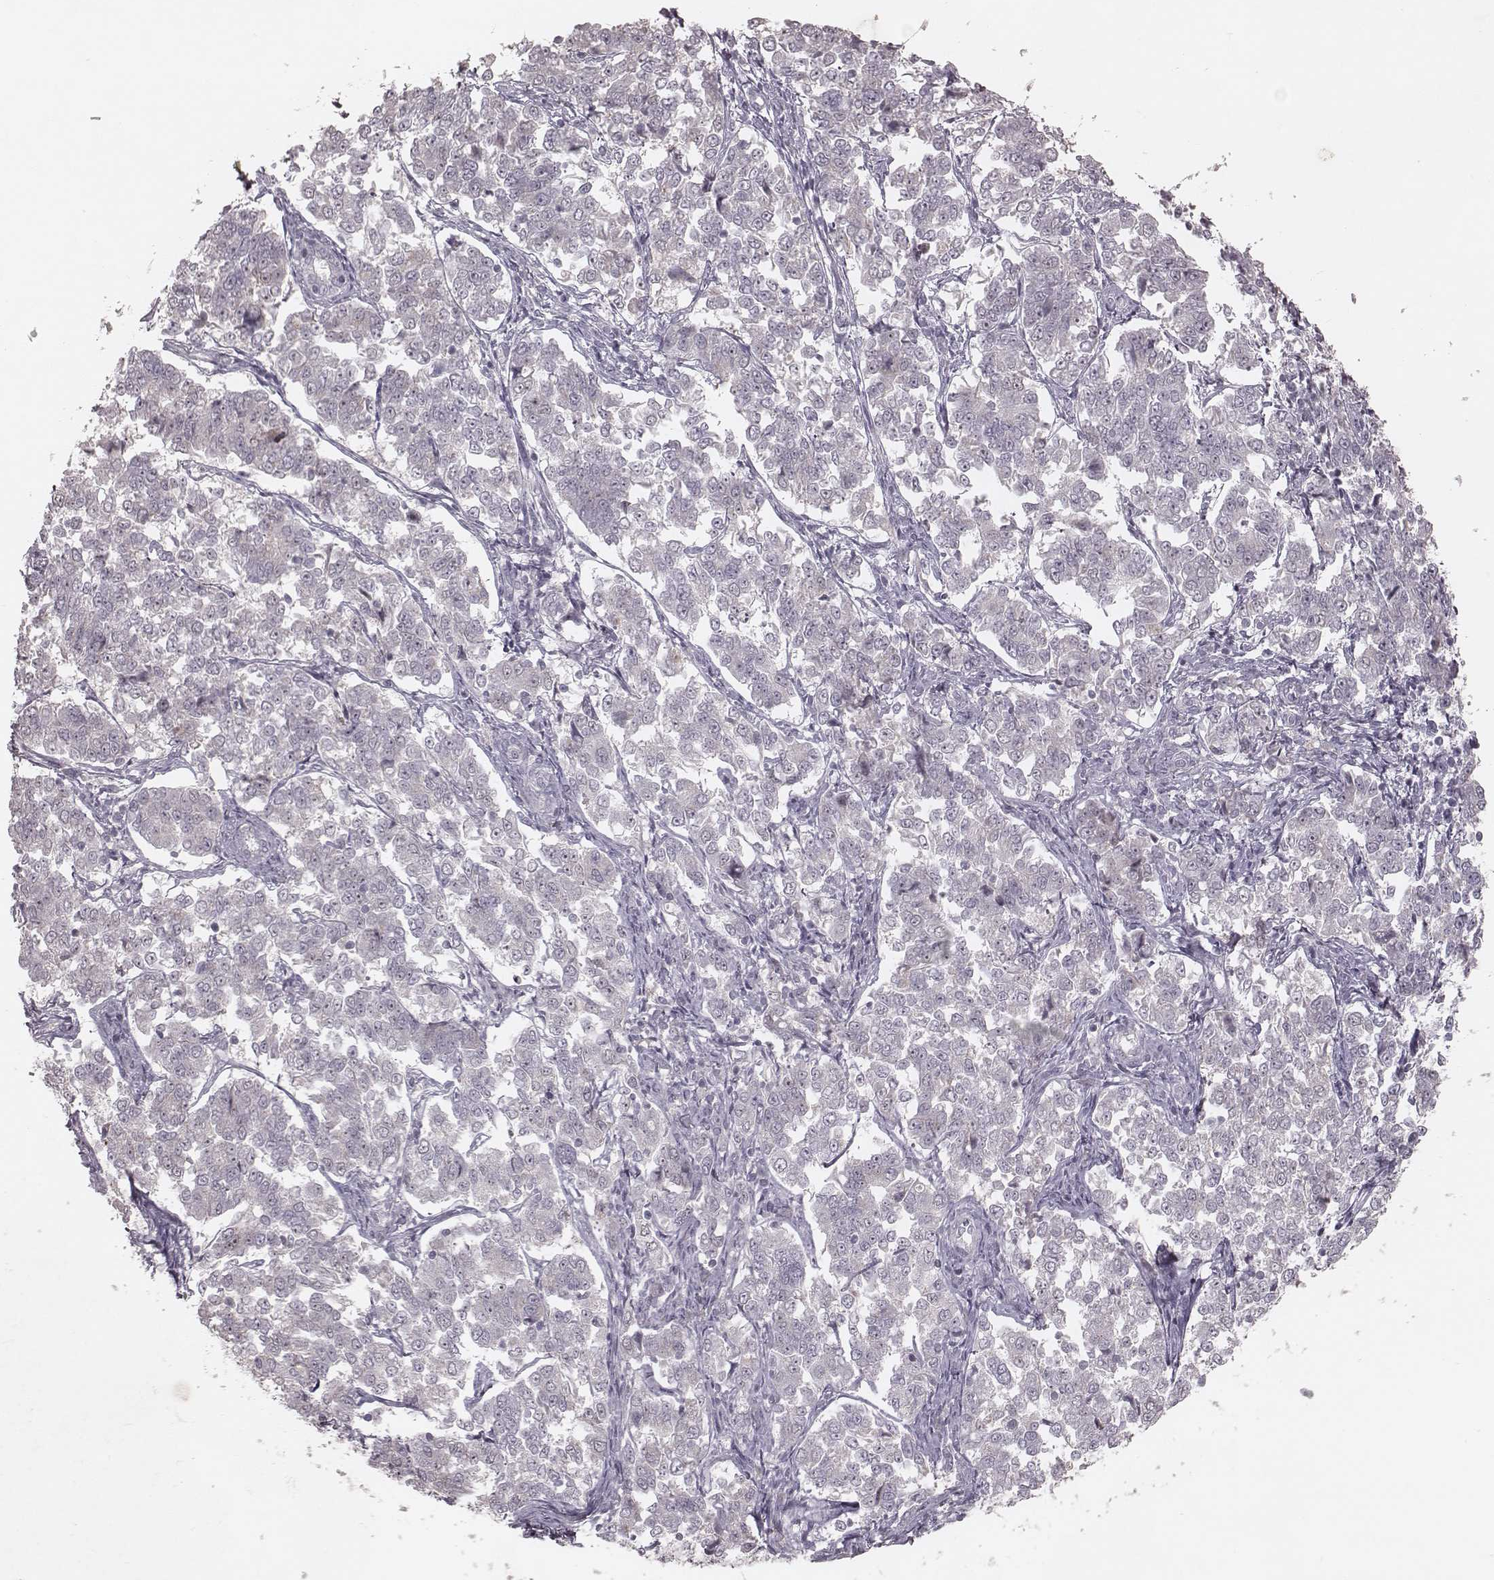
{"staining": {"intensity": "negative", "quantity": "none", "location": "none"}, "tissue": "endometrial cancer", "cell_type": "Tumor cells", "image_type": "cancer", "snomed": [{"axis": "morphology", "description": "Adenocarcinoma, NOS"}, {"axis": "topography", "description": "Endometrium"}], "caption": "High power microscopy micrograph of an IHC image of endometrial cancer (adenocarcinoma), revealing no significant staining in tumor cells. (DAB (3,3'-diaminobenzidine) immunohistochemistry (IHC) with hematoxylin counter stain).", "gene": "FAM13B", "patient": {"sex": "female", "age": 43}}